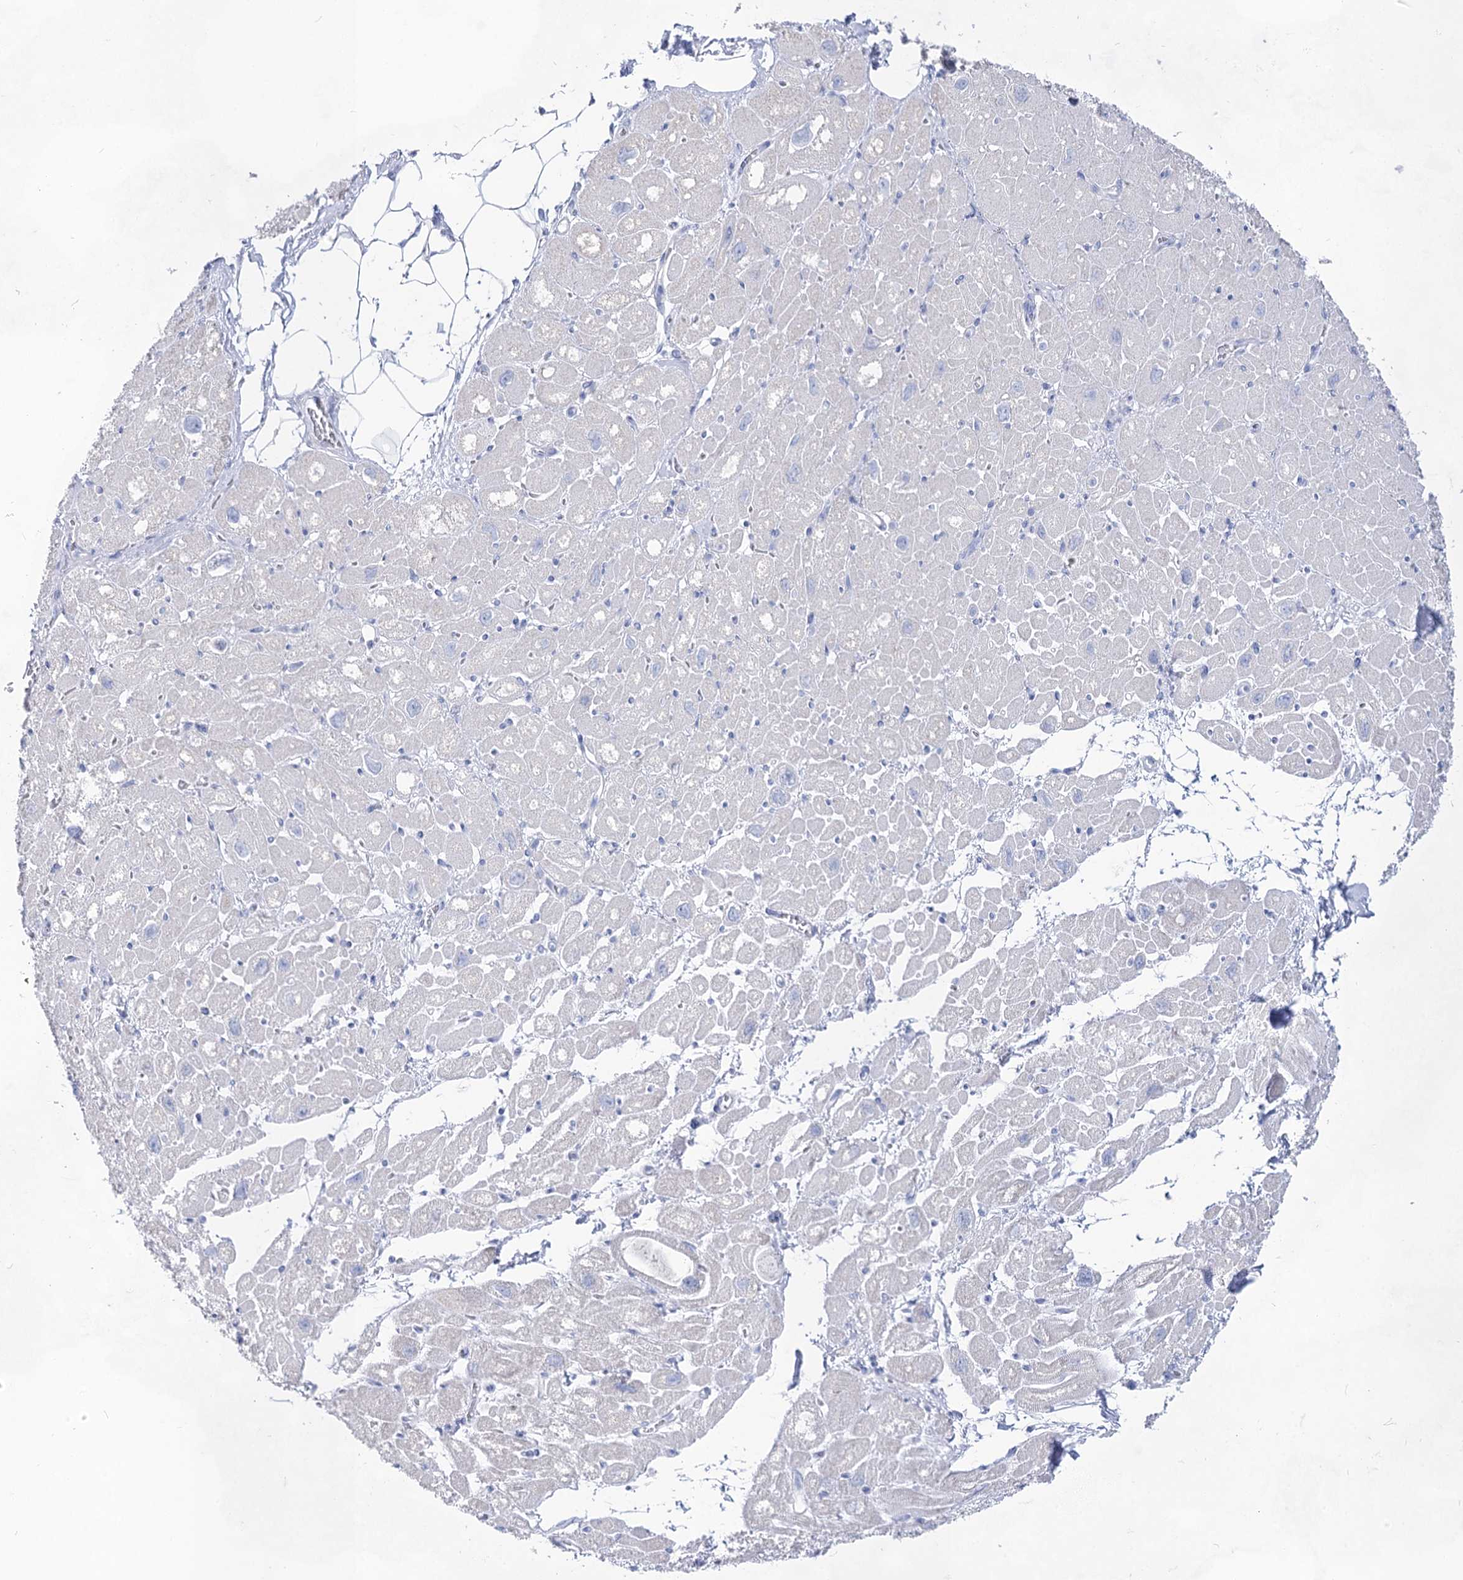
{"staining": {"intensity": "negative", "quantity": "none", "location": "none"}, "tissue": "heart muscle", "cell_type": "Cardiomyocytes", "image_type": "normal", "snomed": [{"axis": "morphology", "description": "Normal tissue, NOS"}, {"axis": "topography", "description": "Heart"}], "caption": "Image shows no significant protein expression in cardiomyocytes of unremarkable heart muscle.", "gene": "ACRV1", "patient": {"sex": "male", "age": 50}}